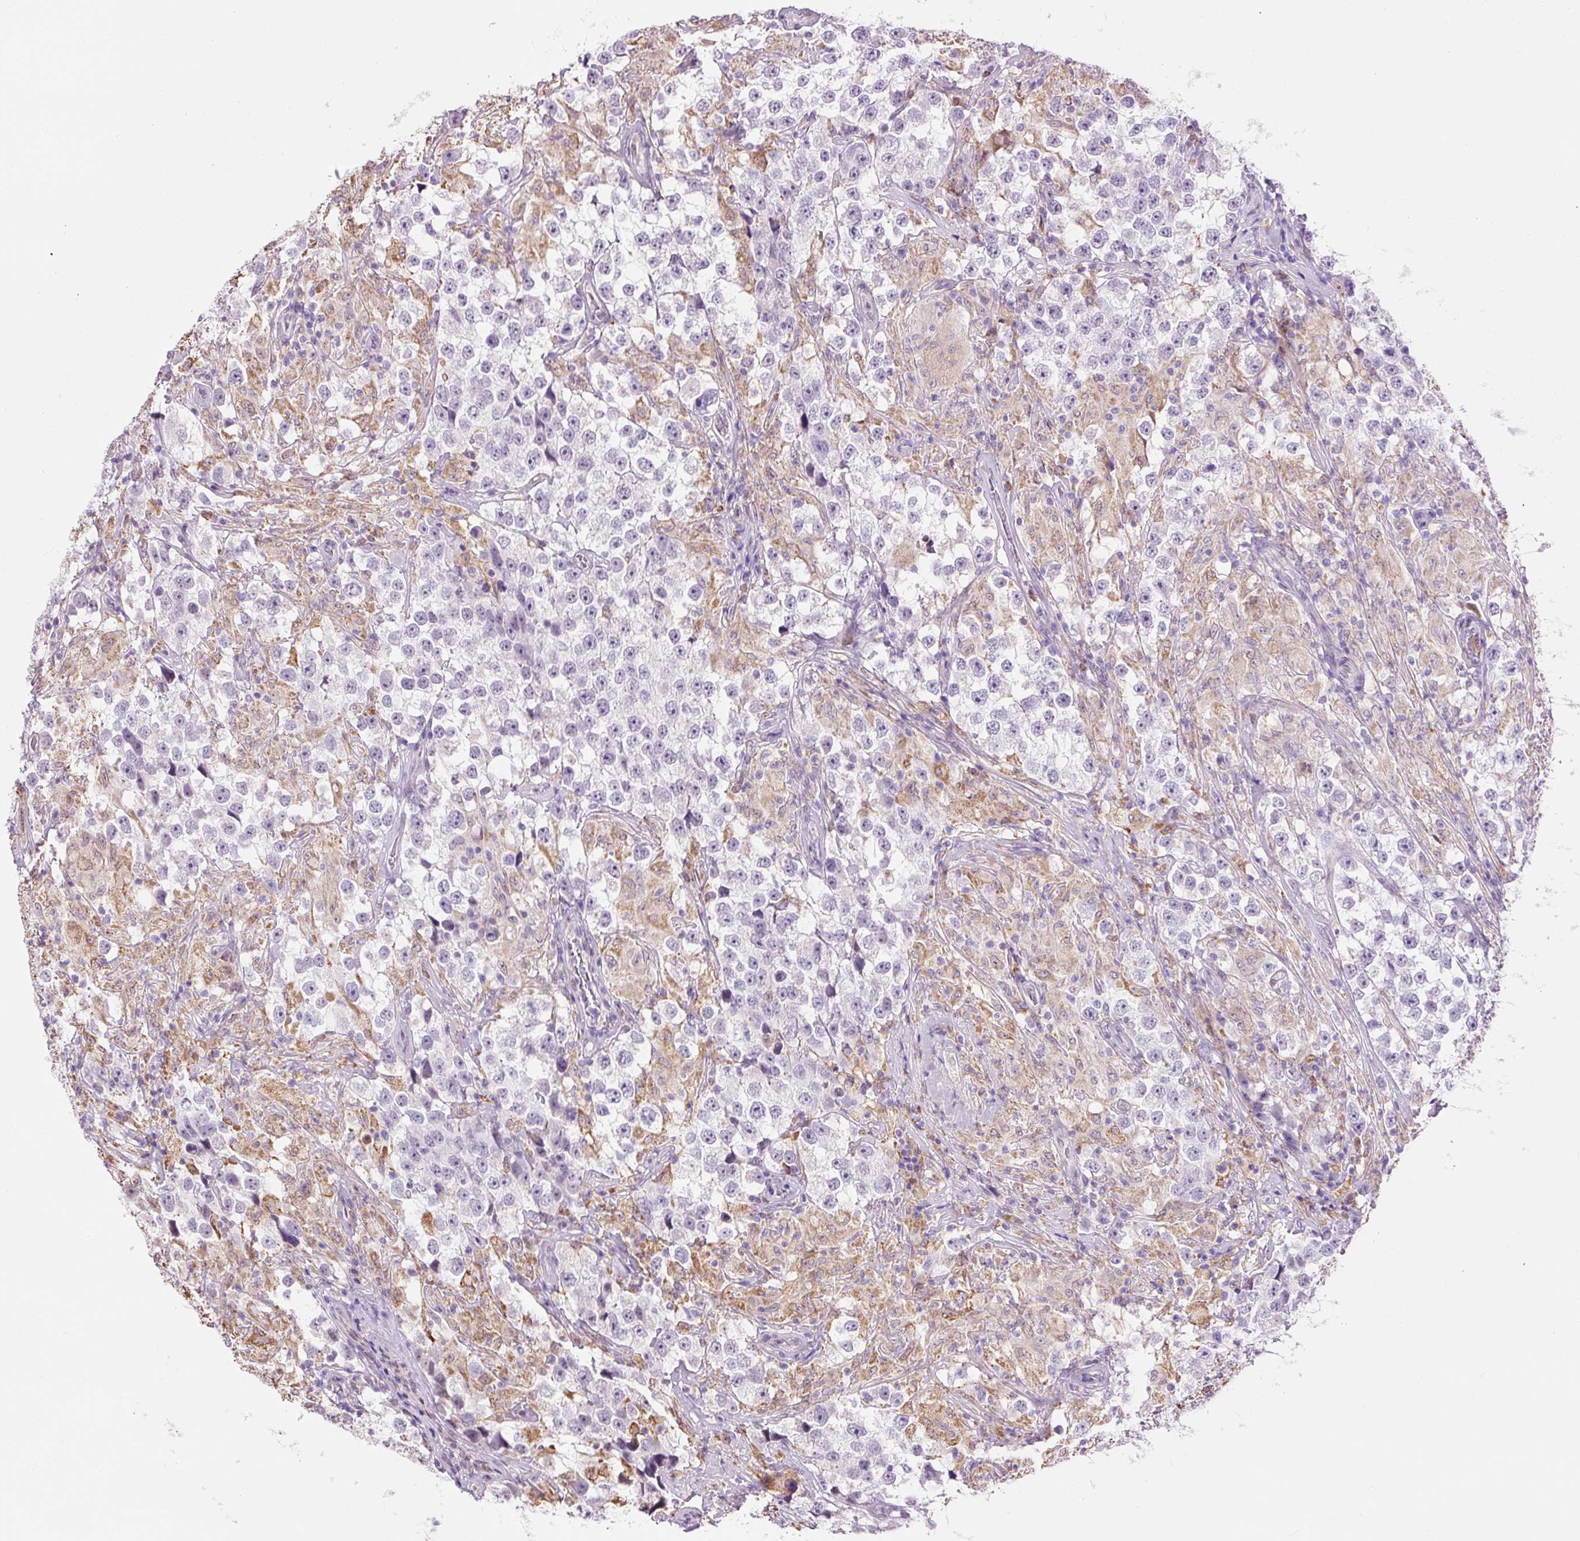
{"staining": {"intensity": "negative", "quantity": "none", "location": "none"}, "tissue": "testis cancer", "cell_type": "Tumor cells", "image_type": "cancer", "snomed": [{"axis": "morphology", "description": "Seminoma, NOS"}, {"axis": "topography", "description": "Testis"}], "caption": "An IHC micrograph of seminoma (testis) is shown. There is no staining in tumor cells of seminoma (testis).", "gene": "LY86", "patient": {"sex": "male", "age": 46}}